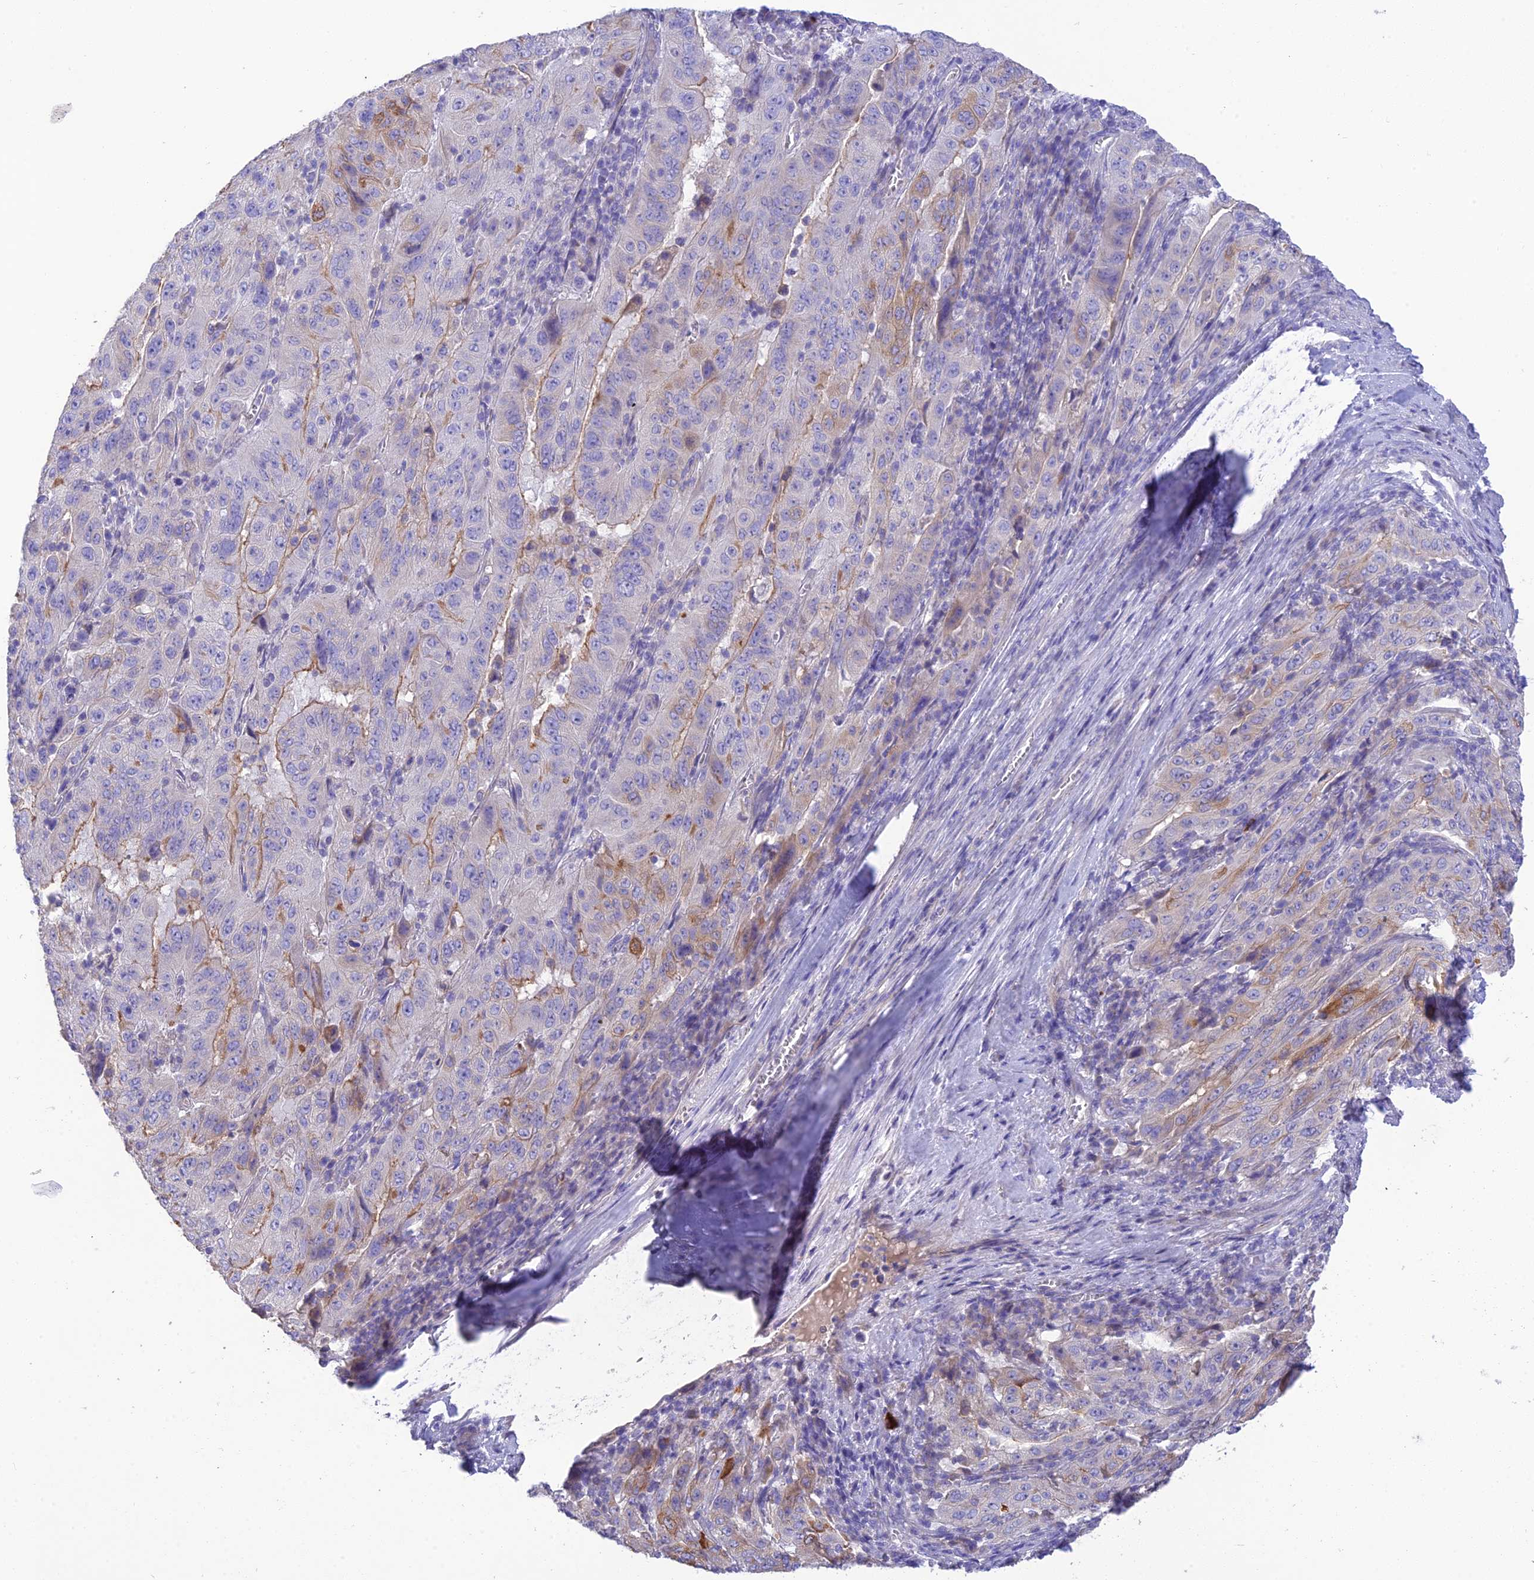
{"staining": {"intensity": "moderate", "quantity": "<25%", "location": "cytoplasmic/membranous"}, "tissue": "pancreatic cancer", "cell_type": "Tumor cells", "image_type": "cancer", "snomed": [{"axis": "morphology", "description": "Adenocarcinoma, NOS"}, {"axis": "topography", "description": "Pancreas"}], "caption": "This photomicrograph exhibits immunohistochemistry staining of pancreatic cancer, with low moderate cytoplasmic/membranous staining in about <25% of tumor cells.", "gene": "HSD17B2", "patient": {"sex": "male", "age": 63}}